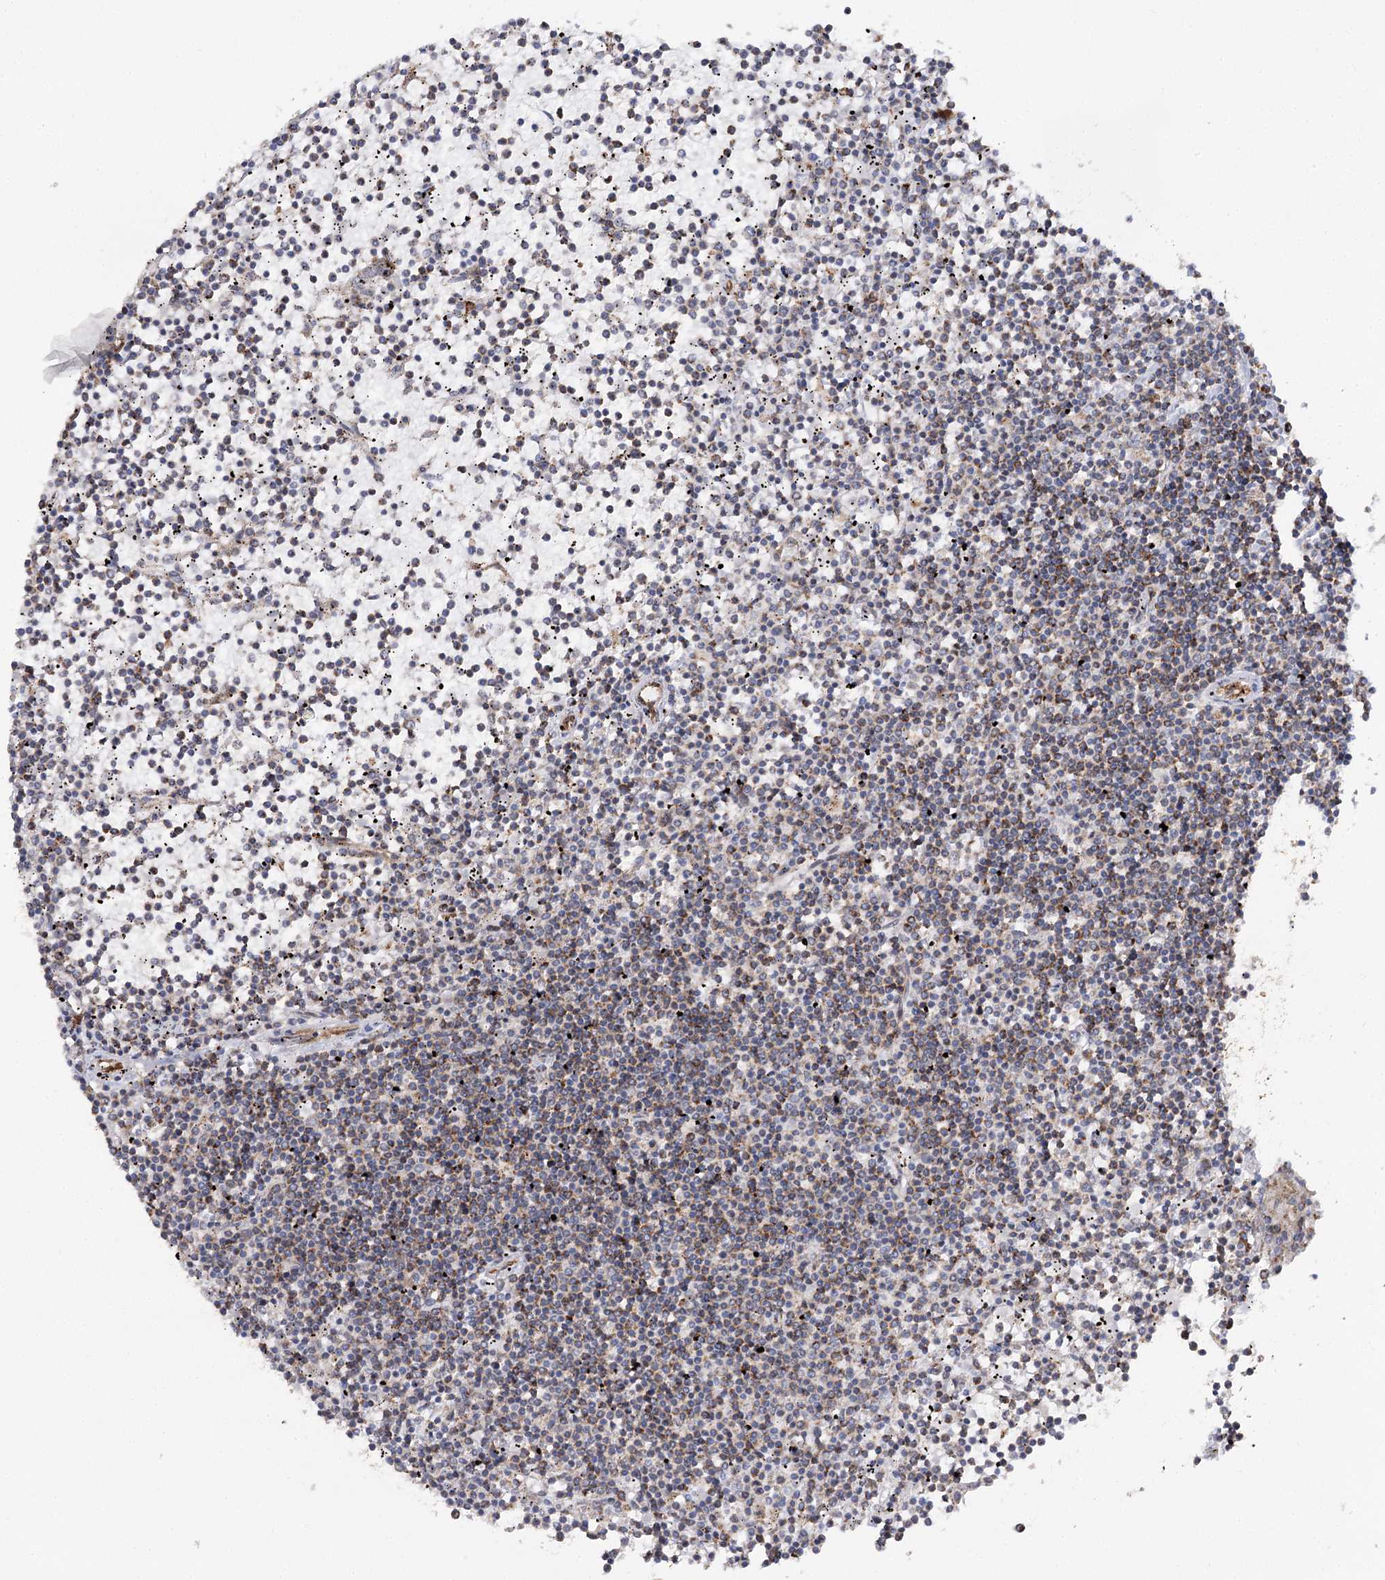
{"staining": {"intensity": "weak", "quantity": "<25%", "location": "cytoplasmic/membranous"}, "tissue": "lymphoma", "cell_type": "Tumor cells", "image_type": "cancer", "snomed": [{"axis": "morphology", "description": "Malignant lymphoma, non-Hodgkin's type, Low grade"}, {"axis": "topography", "description": "Spleen"}], "caption": "This is a micrograph of immunohistochemistry (IHC) staining of malignant lymphoma, non-Hodgkin's type (low-grade), which shows no staining in tumor cells.", "gene": "CBR4", "patient": {"sex": "female", "age": 19}}